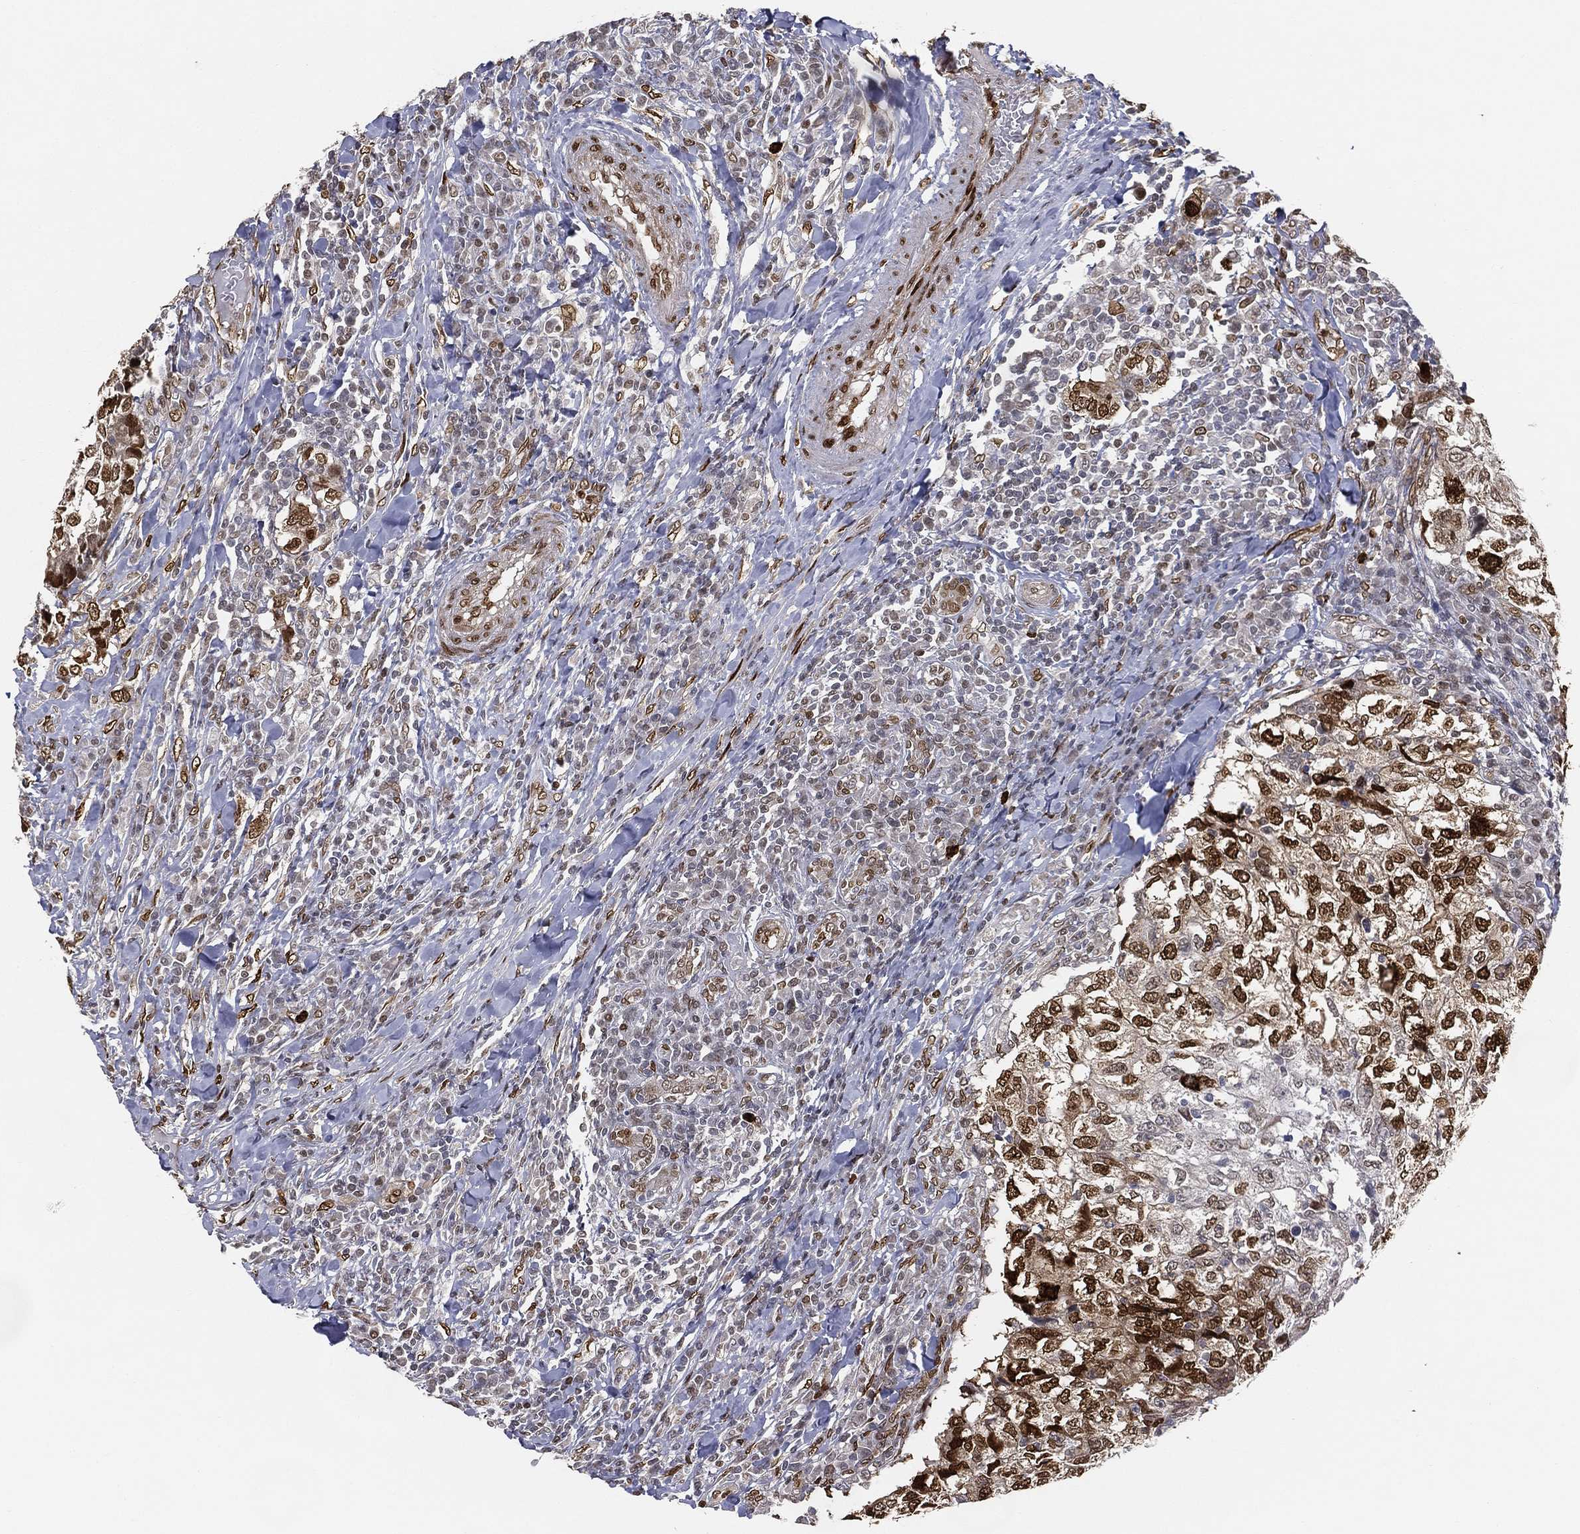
{"staining": {"intensity": "strong", "quantity": "25%-75%", "location": "nuclear"}, "tissue": "breast cancer", "cell_type": "Tumor cells", "image_type": "cancer", "snomed": [{"axis": "morphology", "description": "Duct carcinoma"}, {"axis": "topography", "description": "Breast"}], "caption": "Brown immunohistochemical staining in breast infiltrating ductal carcinoma reveals strong nuclear positivity in approximately 25%-75% of tumor cells.", "gene": "LMNB1", "patient": {"sex": "female", "age": 30}}